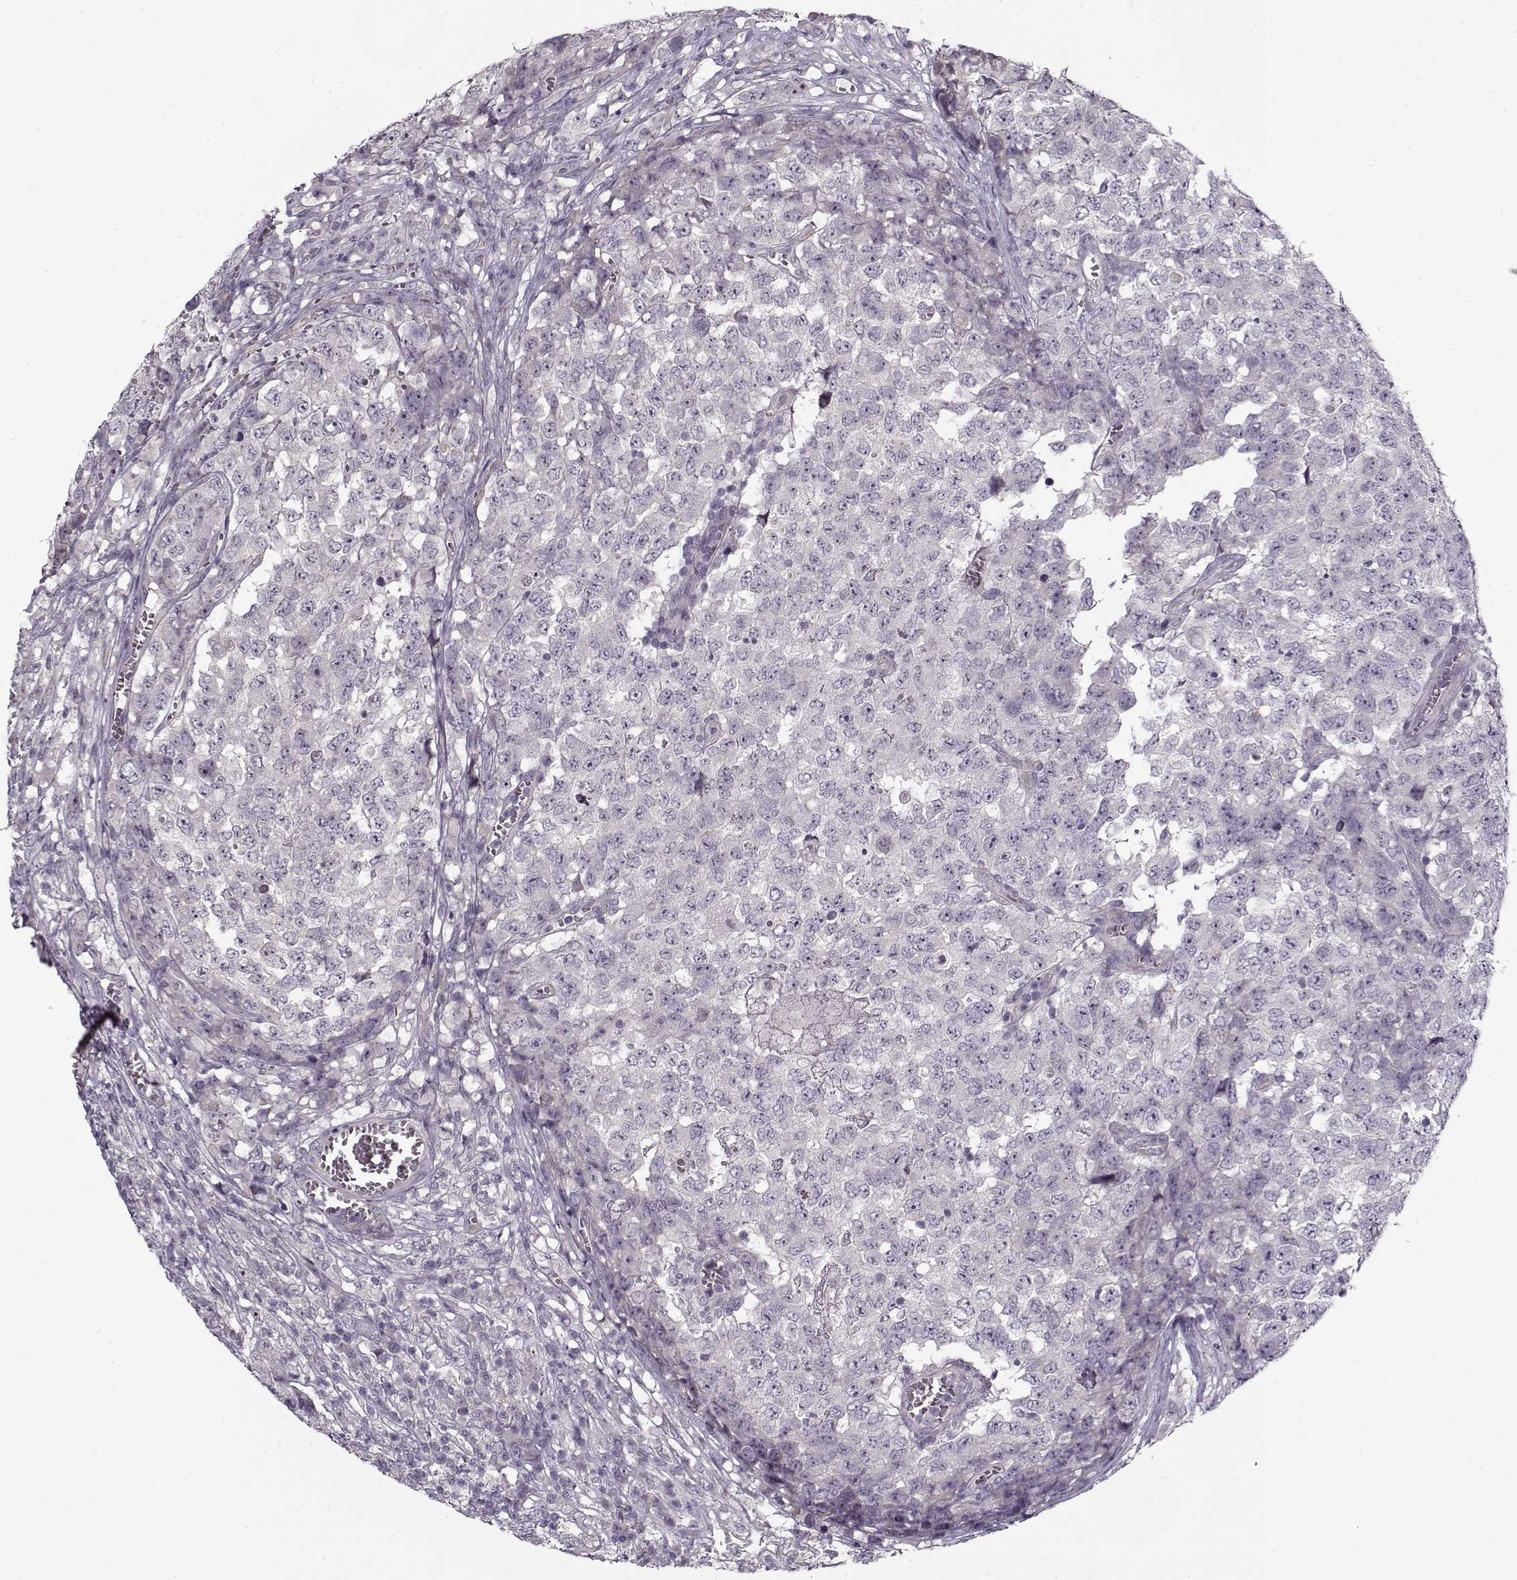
{"staining": {"intensity": "negative", "quantity": "none", "location": "none"}, "tissue": "testis cancer", "cell_type": "Tumor cells", "image_type": "cancer", "snomed": [{"axis": "morphology", "description": "Carcinoma, Embryonal, NOS"}, {"axis": "topography", "description": "Testis"}], "caption": "An immunohistochemistry image of testis embryonal carcinoma is shown. There is no staining in tumor cells of testis embryonal carcinoma. (DAB (3,3'-diaminobenzidine) immunohistochemistry with hematoxylin counter stain).", "gene": "PNMT", "patient": {"sex": "male", "age": 23}}